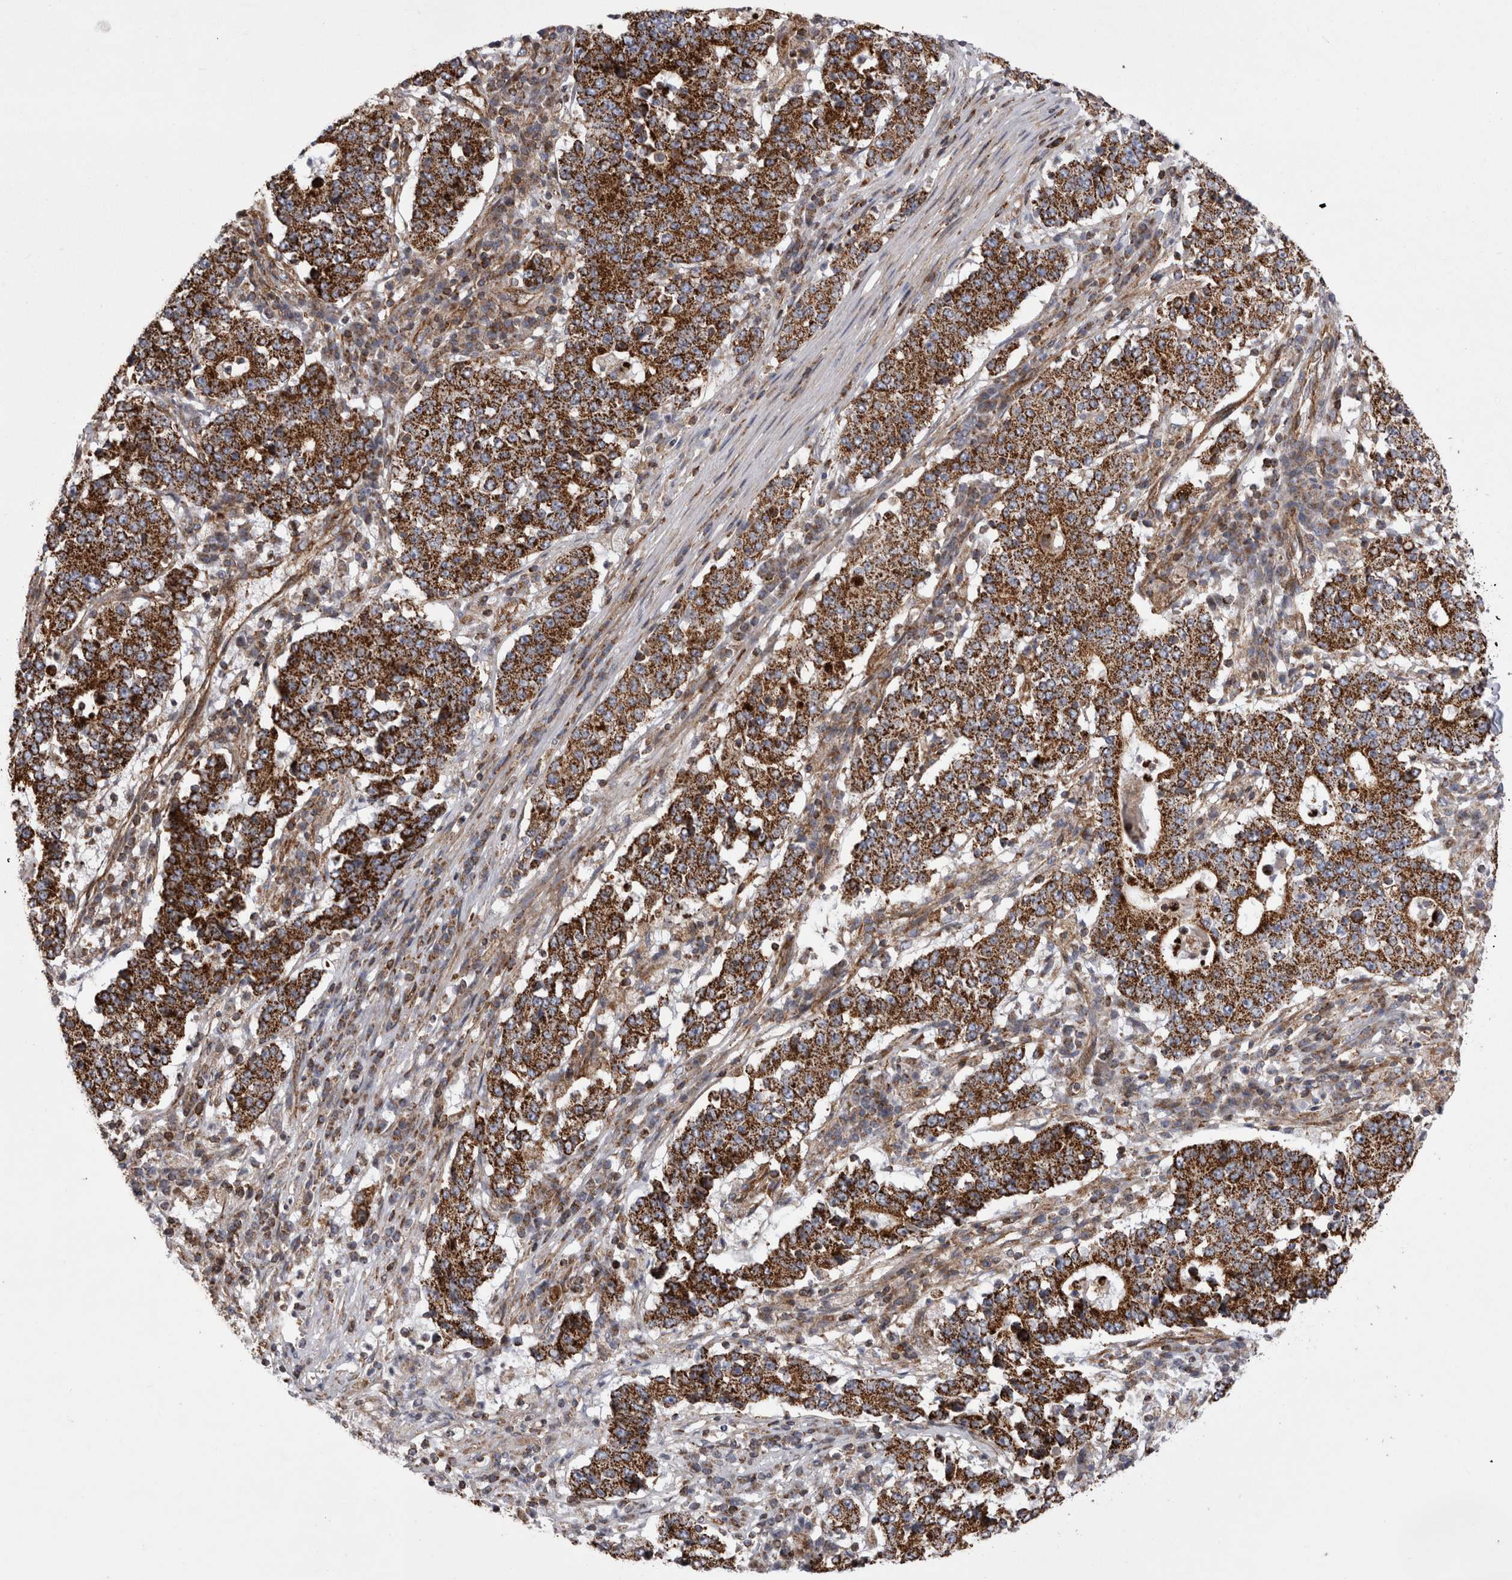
{"staining": {"intensity": "strong", "quantity": ">75%", "location": "cytoplasmic/membranous"}, "tissue": "stomach cancer", "cell_type": "Tumor cells", "image_type": "cancer", "snomed": [{"axis": "morphology", "description": "Adenocarcinoma, NOS"}, {"axis": "topography", "description": "Stomach"}], "caption": "A micrograph of human stomach cancer stained for a protein reveals strong cytoplasmic/membranous brown staining in tumor cells.", "gene": "TSPOAP1", "patient": {"sex": "male", "age": 59}}